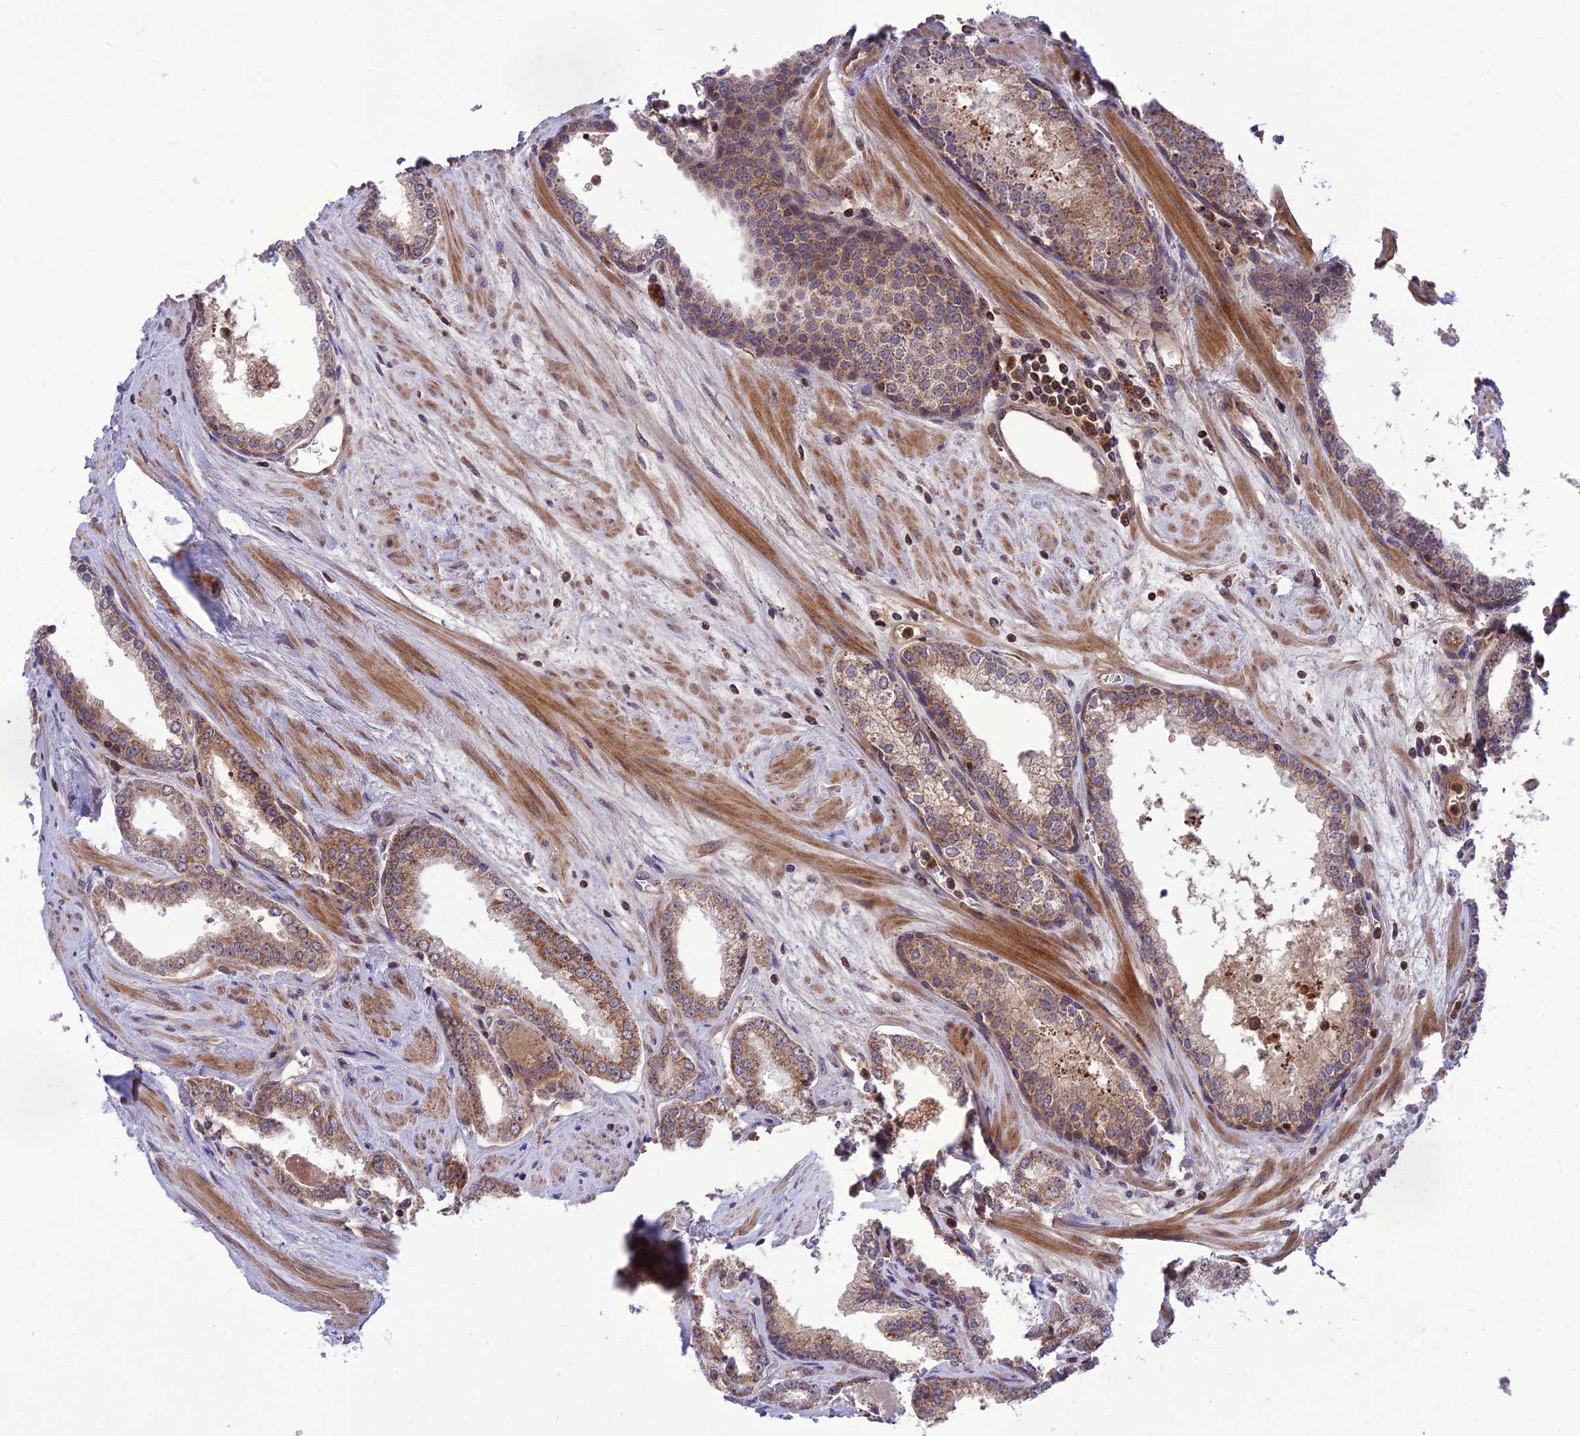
{"staining": {"intensity": "moderate", "quantity": "25%-75%", "location": "cytoplasmic/membranous"}, "tissue": "prostate cancer", "cell_type": "Tumor cells", "image_type": "cancer", "snomed": [{"axis": "morphology", "description": "Adenocarcinoma, Low grade"}, {"axis": "topography", "description": "Prostate and seminal vesicle, NOS"}], "caption": "The immunohistochemical stain labels moderate cytoplasmic/membranous staining in tumor cells of adenocarcinoma (low-grade) (prostate) tissue.", "gene": "NDUFC1", "patient": {"sex": "male", "age": 60}}